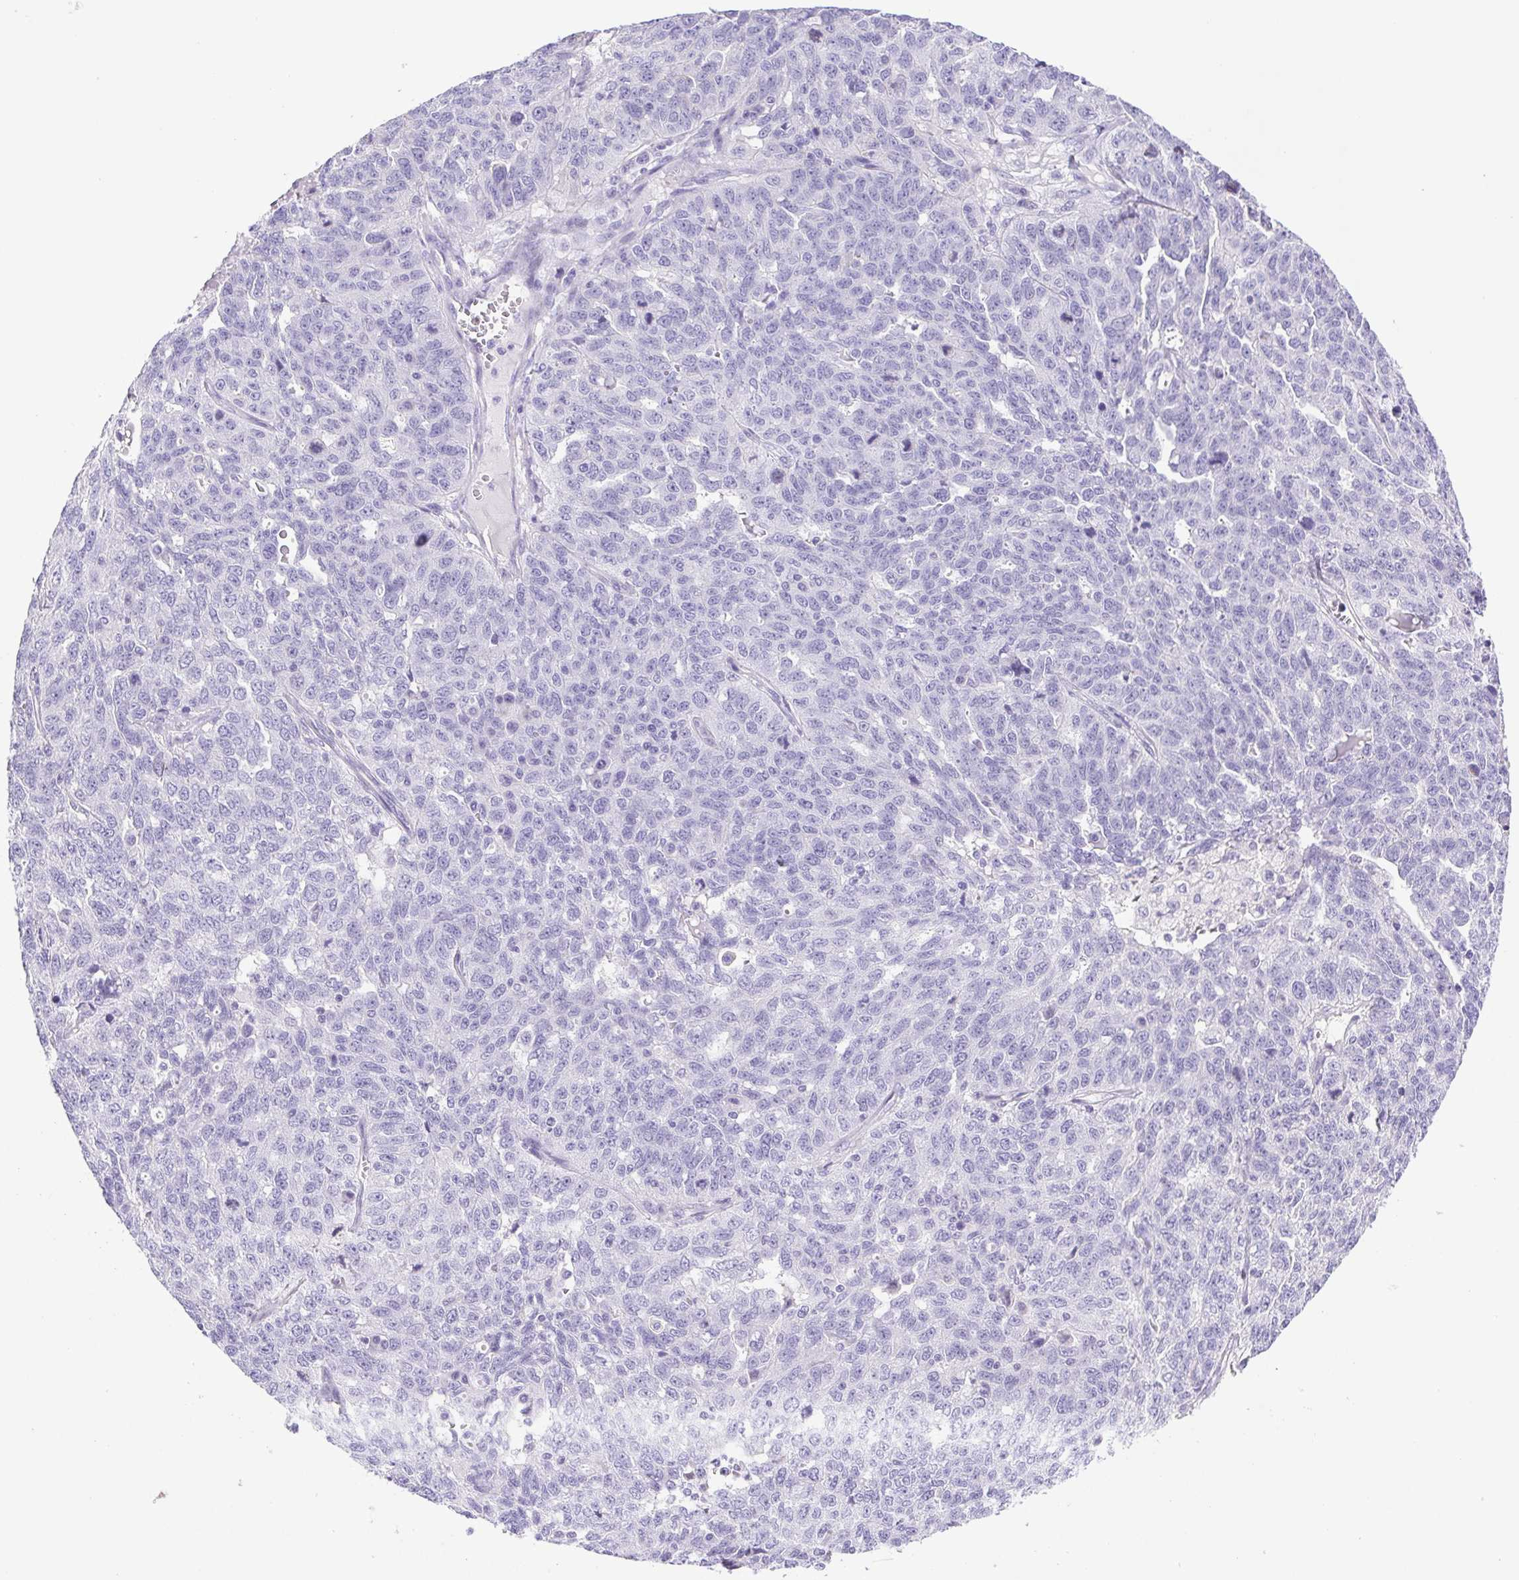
{"staining": {"intensity": "negative", "quantity": "none", "location": "none"}, "tissue": "ovarian cancer", "cell_type": "Tumor cells", "image_type": "cancer", "snomed": [{"axis": "morphology", "description": "Cystadenocarcinoma, serous, NOS"}, {"axis": "topography", "description": "Ovary"}], "caption": "There is no significant positivity in tumor cells of ovarian serous cystadenocarcinoma. The staining is performed using DAB brown chromogen with nuclei counter-stained in using hematoxylin.", "gene": "CDSN", "patient": {"sex": "female", "age": 71}}